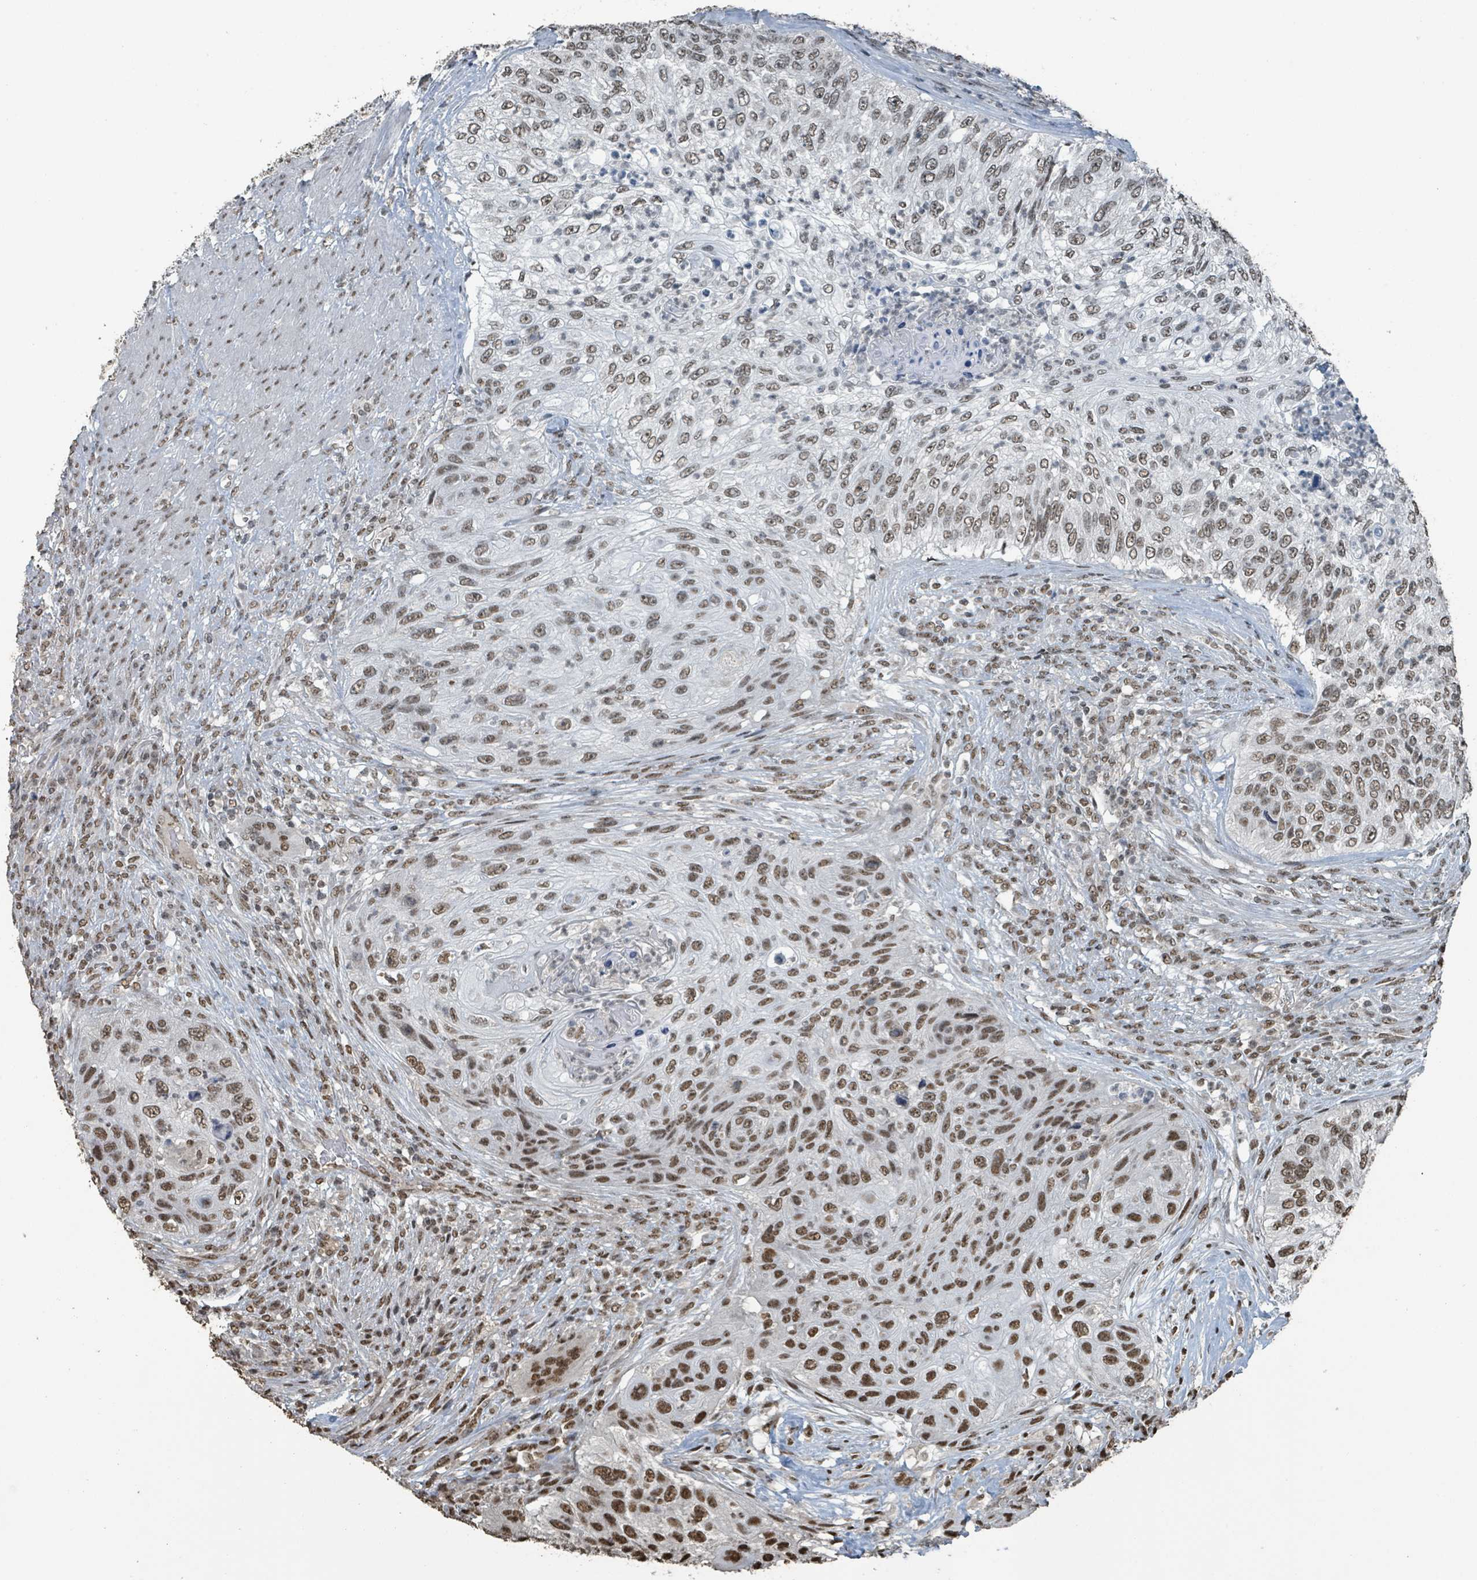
{"staining": {"intensity": "moderate", "quantity": "25%-75%", "location": "nuclear"}, "tissue": "urothelial cancer", "cell_type": "Tumor cells", "image_type": "cancer", "snomed": [{"axis": "morphology", "description": "Urothelial carcinoma, High grade"}, {"axis": "topography", "description": "Urinary bladder"}], "caption": "High-grade urothelial carcinoma stained with a protein marker shows moderate staining in tumor cells.", "gene": "PHIP", "patient": {"sex": "female", "age": 60}}